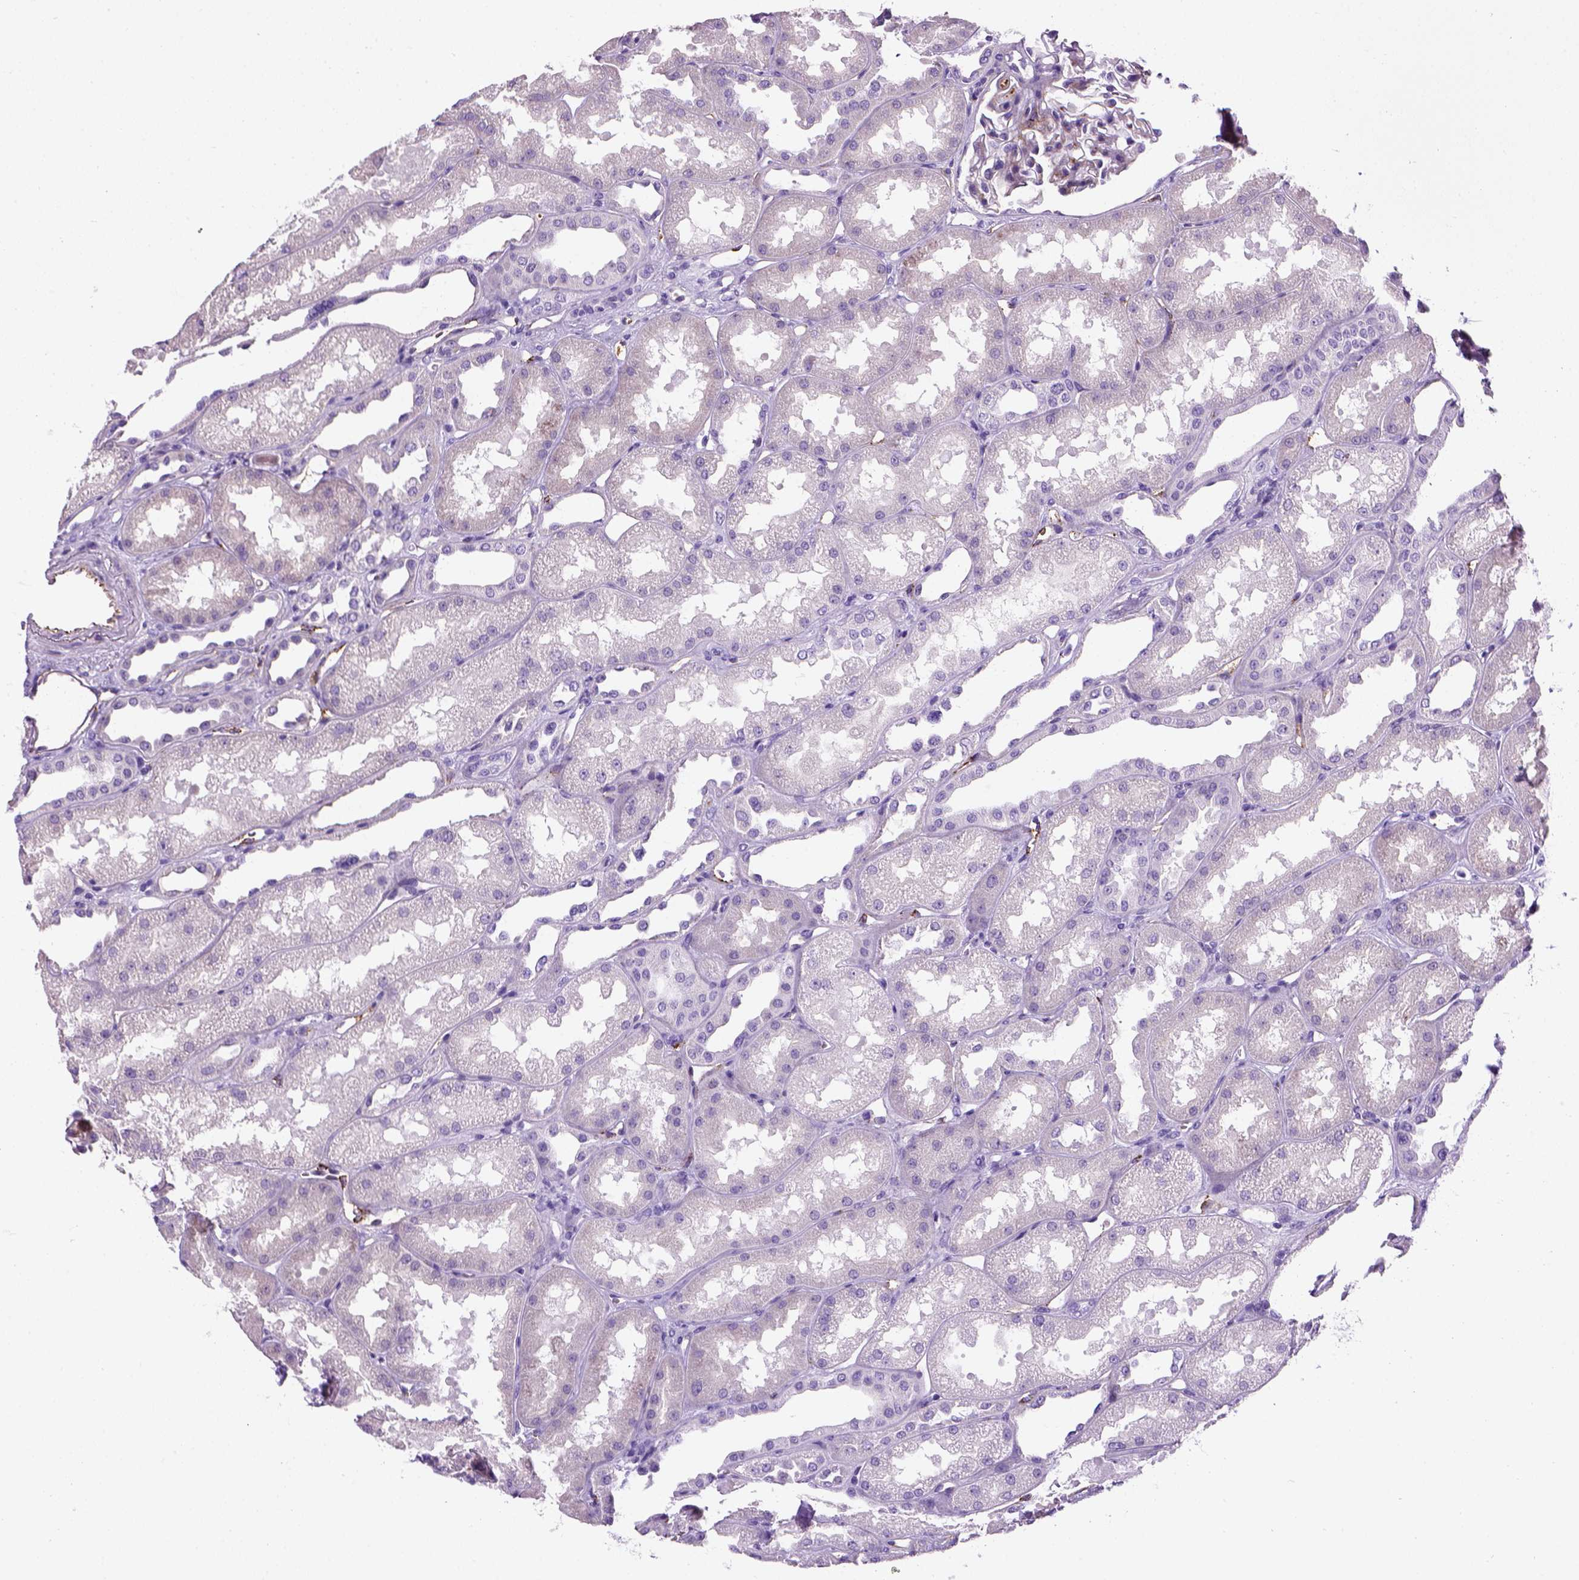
{"staining": {"intensity": "negative", "quantity": "none", "location": "none"}, "tissue": "kidney", "cell_type": "Cells in glomeruli", "image_type": "normal", "snomed": [{"axis": "morphology", "description": "Normal tissue, NOS"}, {"axis": "topography", "description": "Kidney"}], "caption": "Micrograph shows no significant protein expression in cells in glomeruli of normal kidney. (DAB immunohistochemistry with hematoxylin counter stain).", "gene": "VWF", "patient": {"sex": "male", "age": 61}}